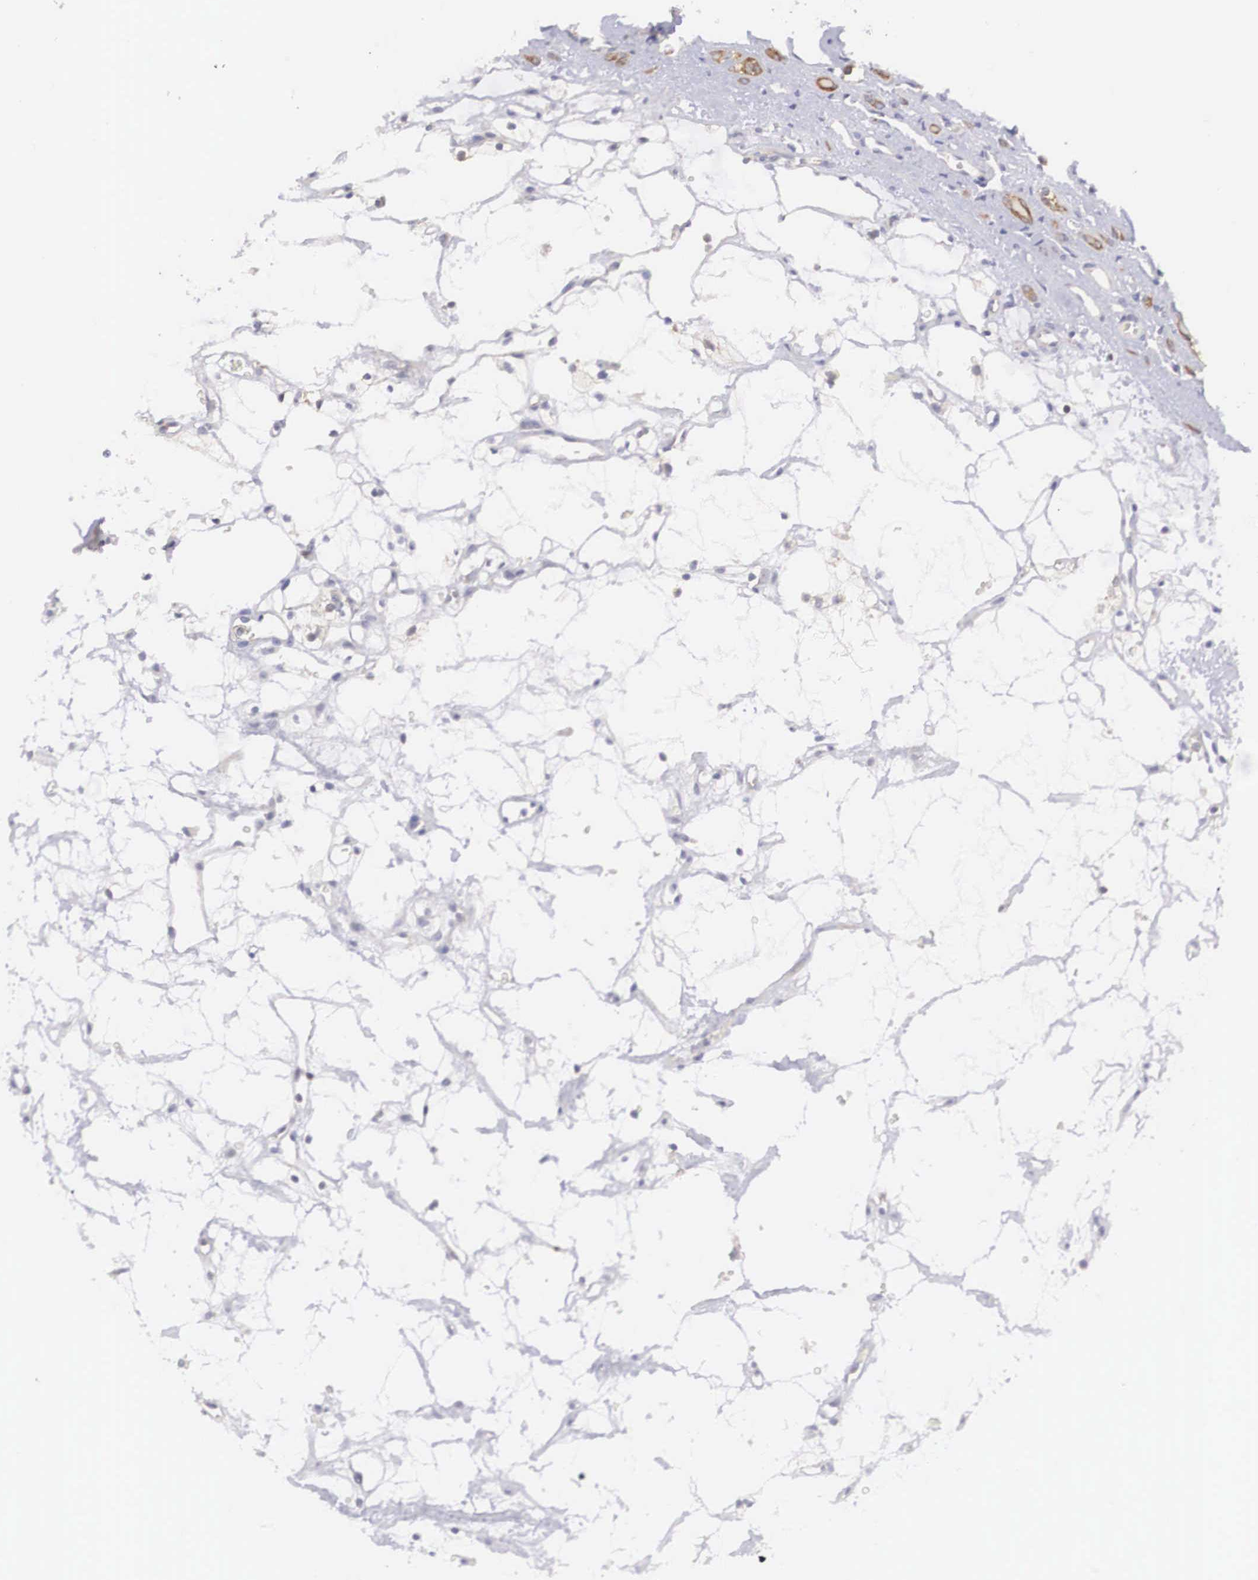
{"staining": {"intensity": "weak", "quantity": "<25%", "location": "cytoplasmic/membranous"}, "tissue": "renal cancer", "cell_type": "Tumor cells", "image_type": "cancer", "snomed": [{"axis": "morphology", "description": "Adenocarcinoma, NOS"}, {"axis": "topography", "description": "Kidney"}], "caption": "The histopathology image shows no significant expression in tumor cells of renal cancer.", "gene": "TXLNG", "patient": {"sex": "female", "age": 60}}